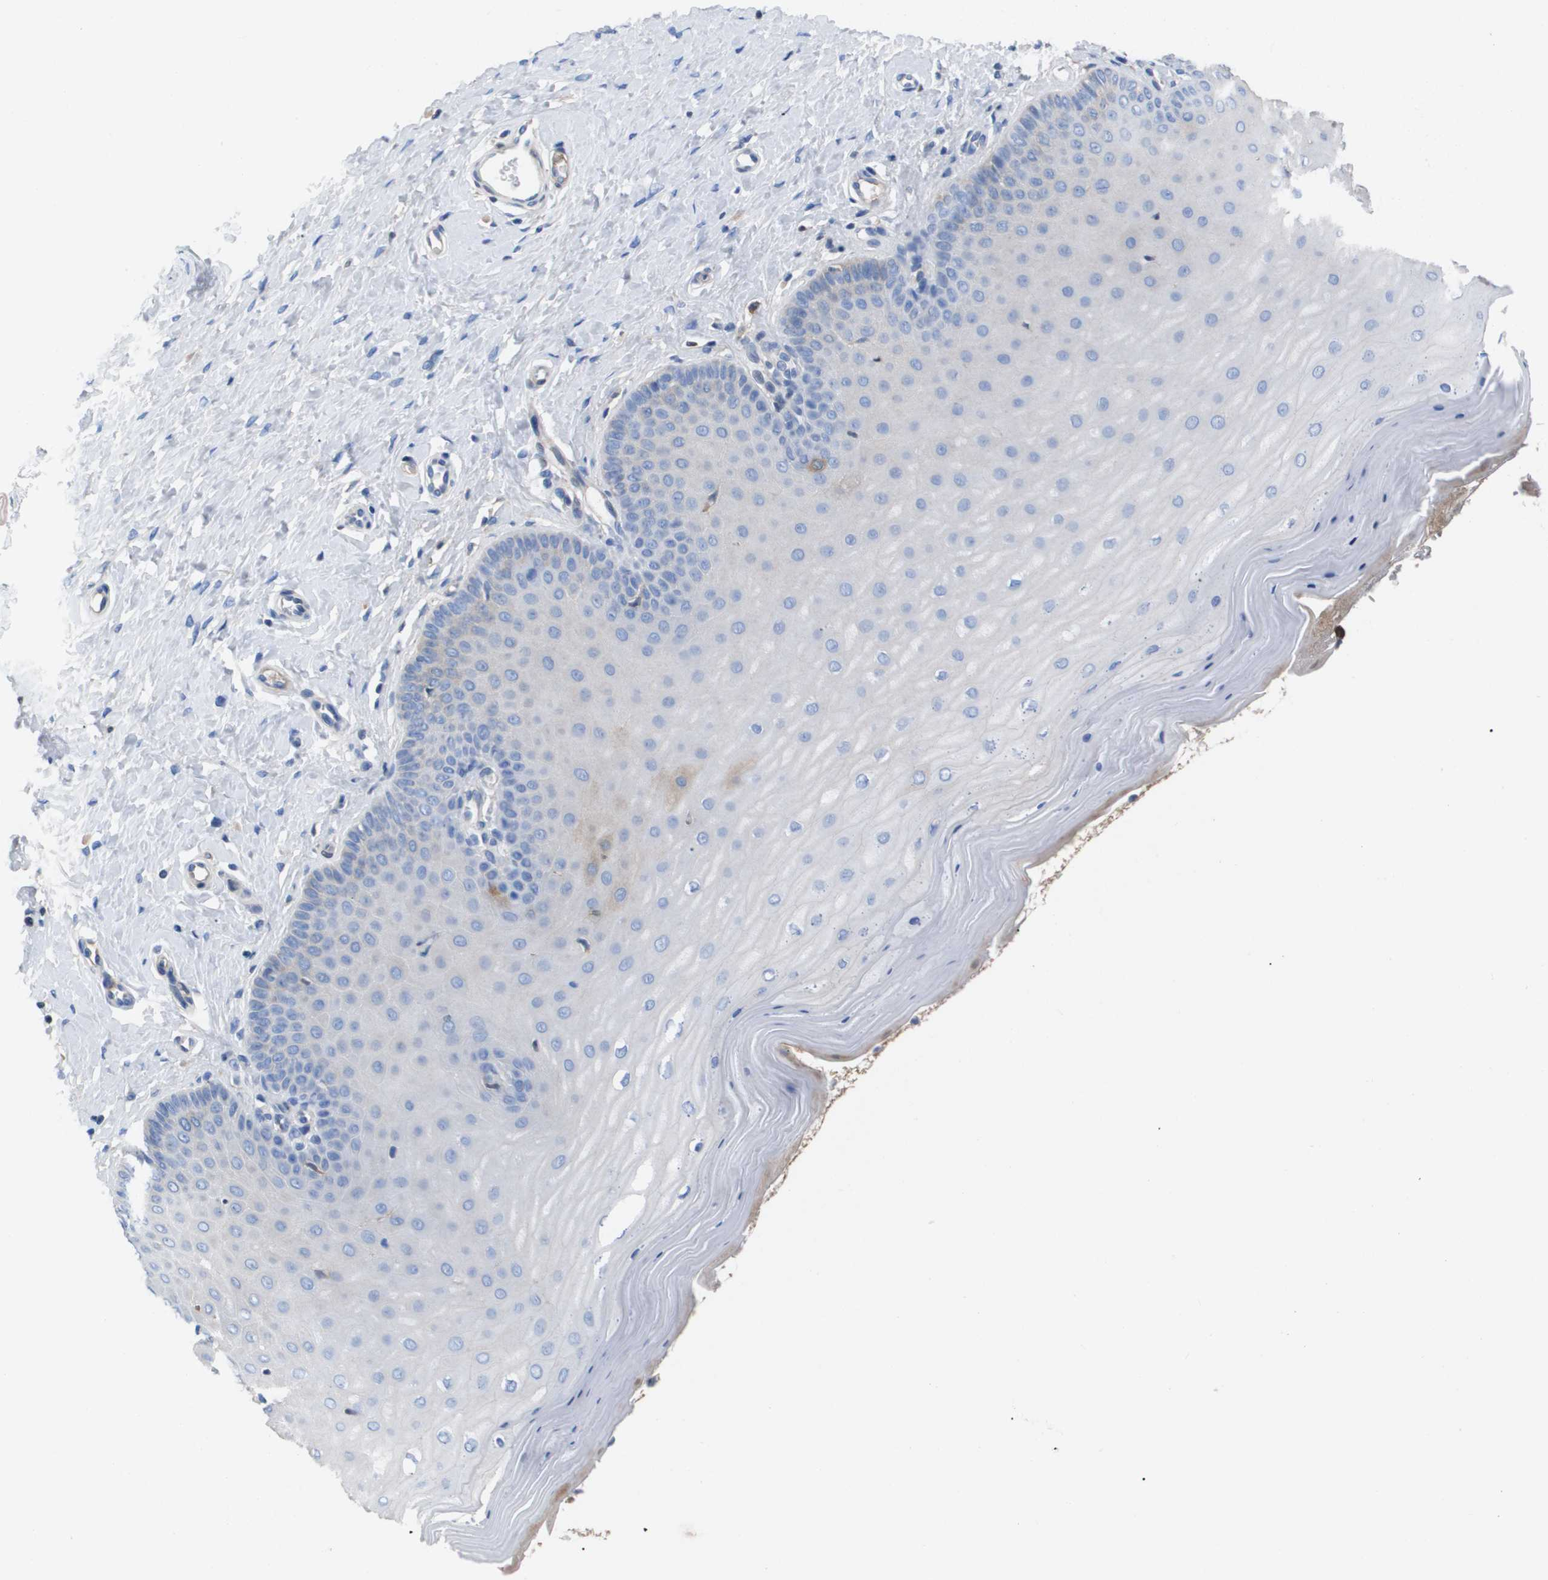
{"staining": {"intensity": "negative", "quantity": "none", "location": "none"}, "tissue": "cervix", "cell_type": "Glandular cells", "image_type": "normal", "snomed": [{"axis": "morphology", "description": "Normal tissue, NOS"}, {"axis": "topography", "description": "Cervix"}], "caption": "DAB immunohistochemical staining of benign human cervix shows no significant expression in glandular cells.", "gene": "SERPINA6", "patient": {"sex": "female", "age": 55}}